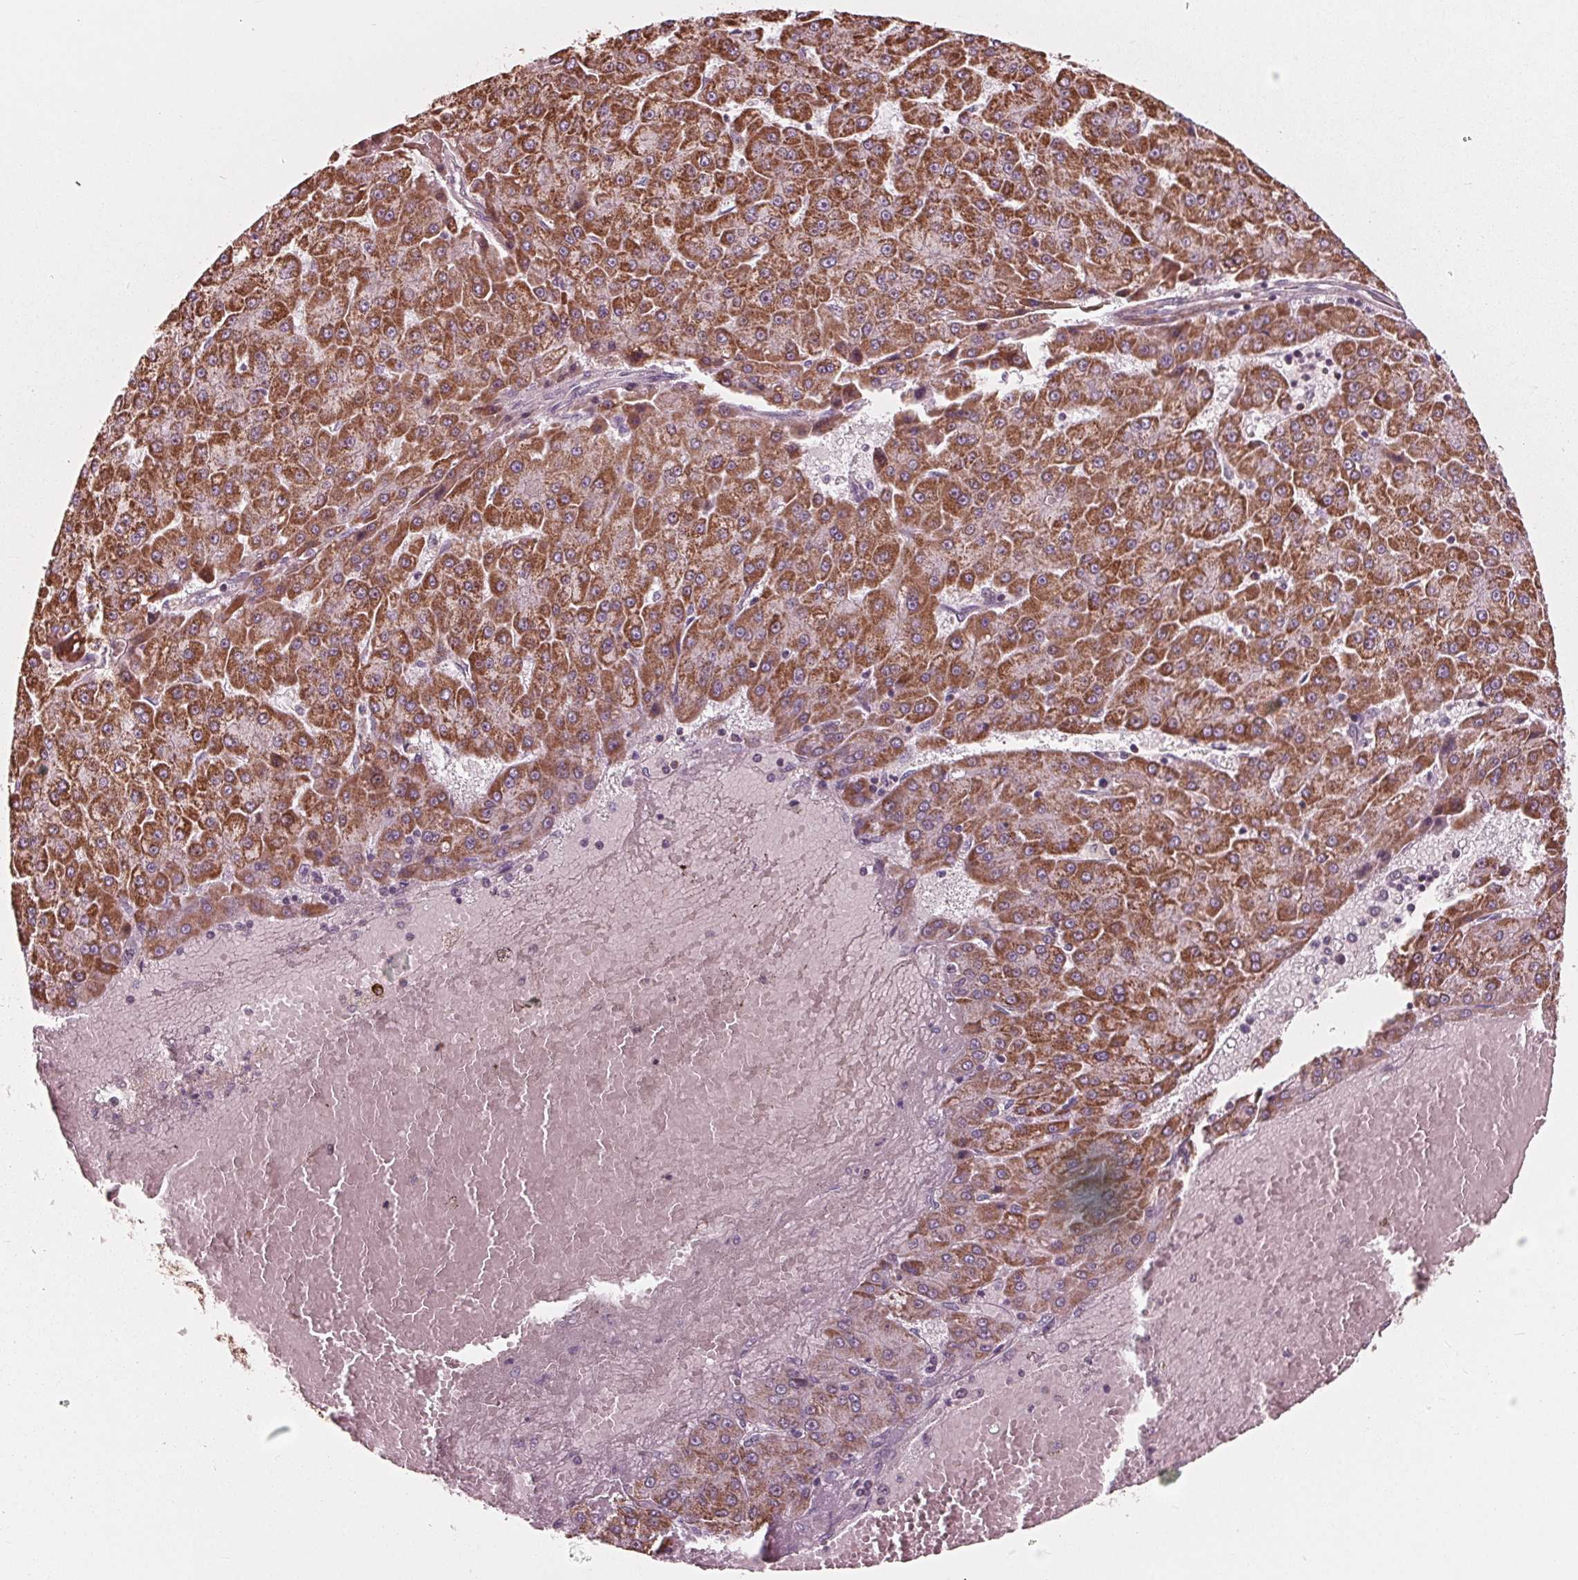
{"staining": {"intensity": "strong", "quantity": ">75%", "location": "cytoplasmic/membranous"}, "tissue": "liver cancer", "cell_type": "Tumor cells", "image_type": "cancer", "snomed": [{"axis": "morphology", "description": "Carcinoma, Hepatocellular, NOS"}, {"axis": "topography", "description": "Liver"}], "caption": "A photomicrograph of human liver cancer (hepatocellular carcinoma) stained for a protein reveals strong cytoplasmic/membranous brown staining in tumor cells.", "gene": "DCAF4L2", "patient": {"sex": "male", "age": 78}}